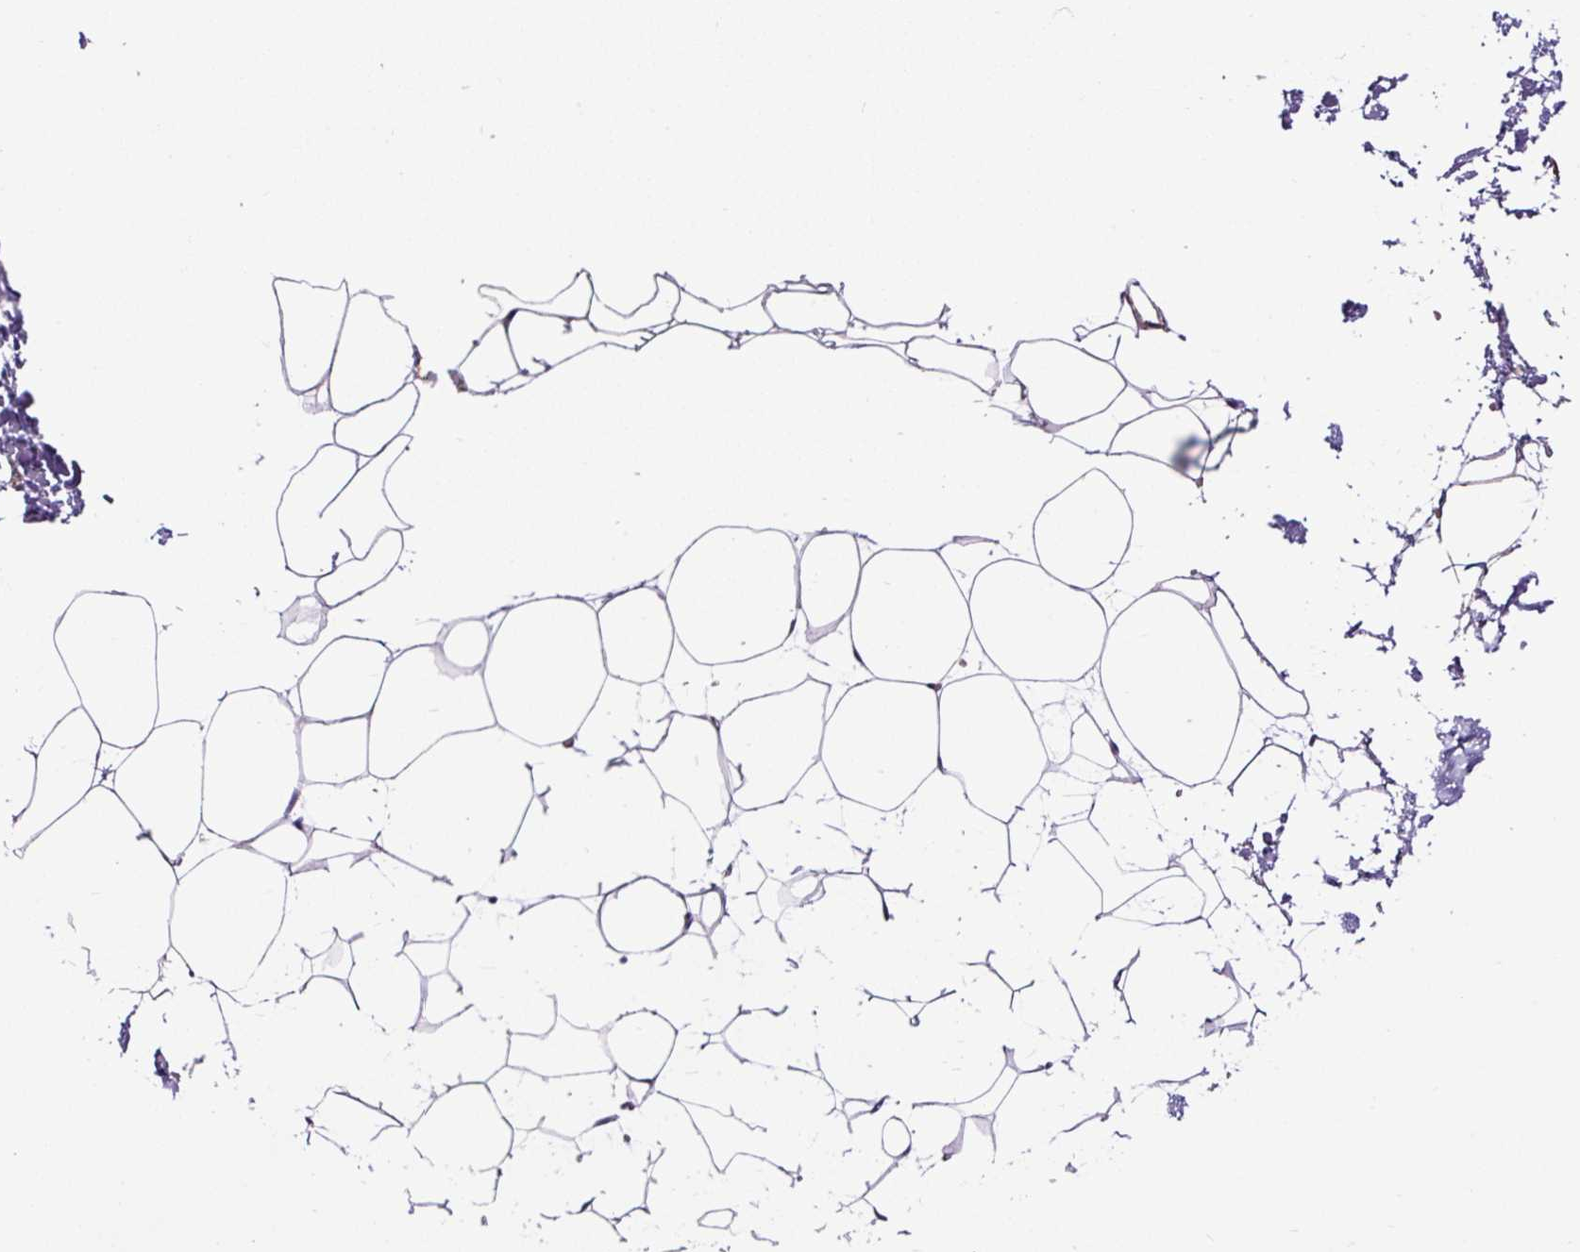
{"staining": {"intensity": "negative", "quantity": "none", "location": "none"}, "tissue": "adipose tissue", "cell_type": "Adipocytes", "image_type": "normal", "snomed": [{"axis": "morphology", "description": "Normal tissue, NOS"}, {"axis": "topography", "description": "Skin"}, {"axis": "topography", "description": "Peripheral nerve tissue"}], "caption": "Adipocytes show no significant positivity in normal adipose tissue. (Brightfield microscopy of DAB (3,3'-diaminobenzidine) immunohistochemistry (IHC) at high magnification).", "gene": "SLC7A8", "patient": {"sex": "female", "age": 56}}